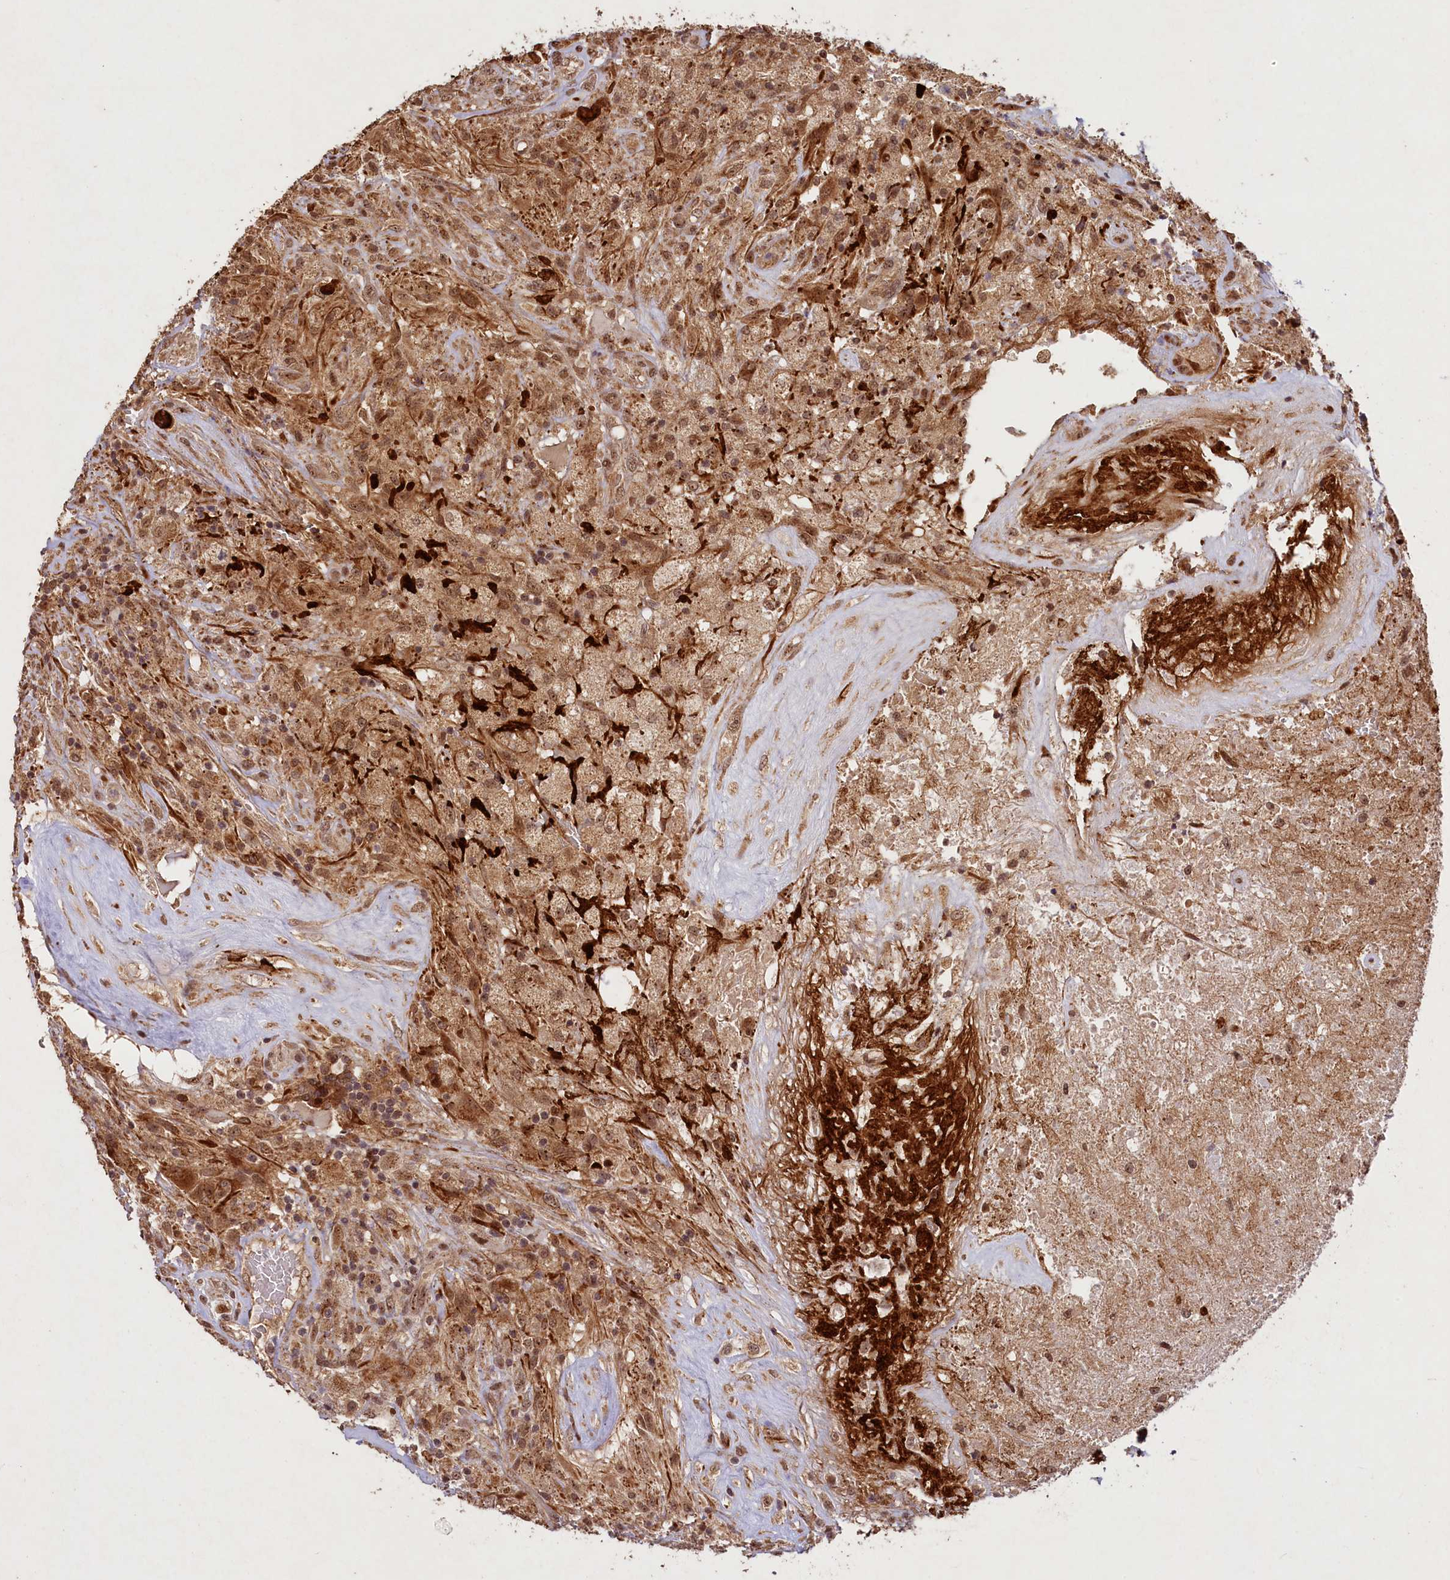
{"staining": {"intensity": "moderate", "quantity": ">75%", "location": "cytoplasmic/membranous,nuclear"}, "tissue": "glioma", "cell_type": "Tumor cells", "image_type": "cancer", "snomed": [{"axis": "morphology", "description": "Glioma, malignant, High grade"}, {"axis": "topography", "description": "Brain"}], "caption": "Immunohistochemistry staining of glioma, which shows medium levels of moderate cytoplasmic/membranous and nuclear positivity in about >75% of tumor cells indicating moderate cytoplasmic/membranous and nuclear protein expression. The staining was performed using DAB (brown) for protein detection and nuclei were counterstained in hematoxylin (blue).", "gene": "SHPRH", "patient": {"sex": "male", "age": 56}}